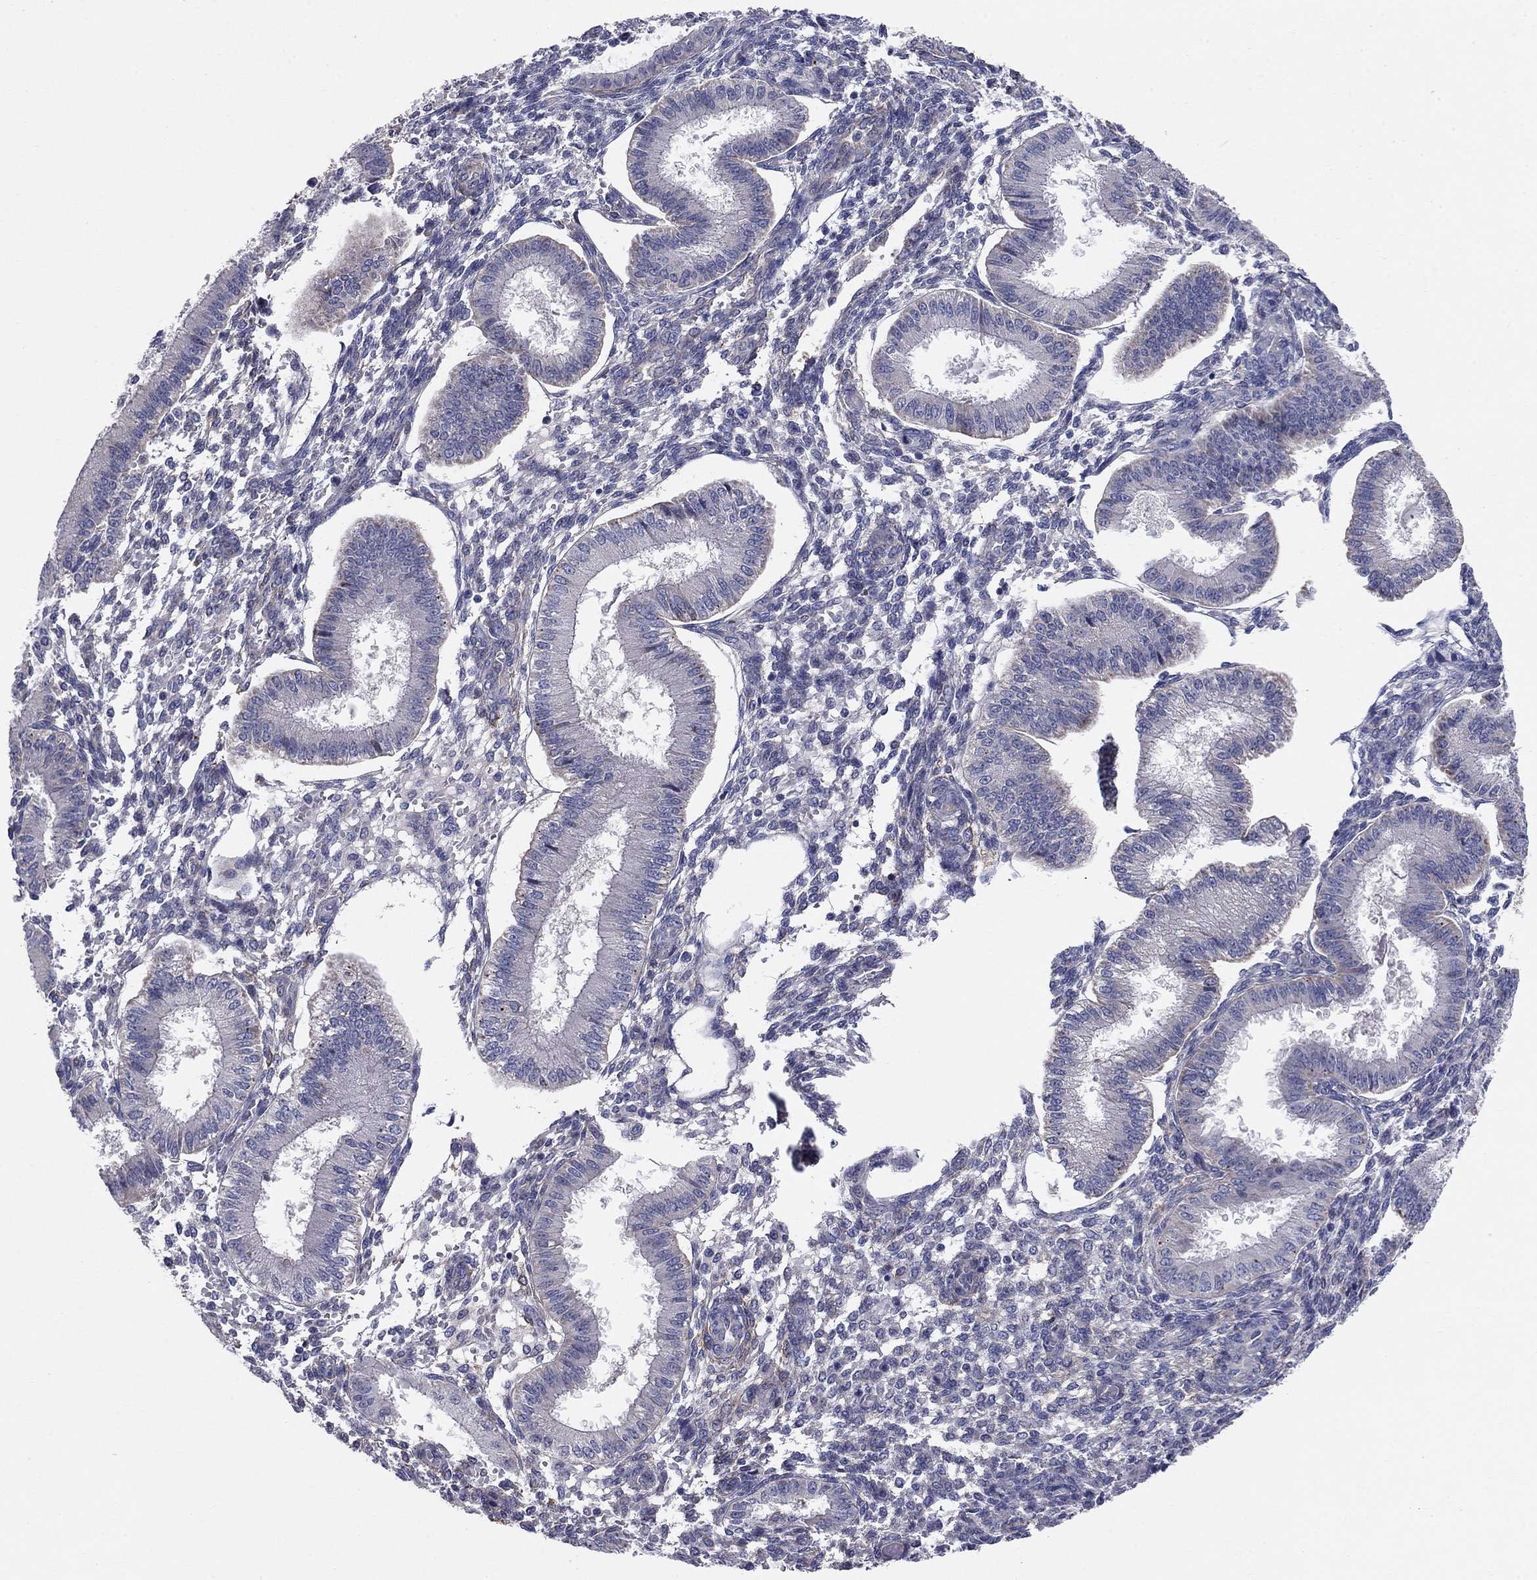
{"staining": {"intensity": "strong", "quantity": "25%-75%", "location": "cytoplasmic/membranous"}, "tissue": "endometrium", "cell_type": "Cells in endometrial stroma", "image_type": "normal", "snomed": [{"axis": "morphology", "description": "Normal tissue, NOS"}, {"axis": "topography", "description": "Endometrium"}], "caption": "Endometrium stained with IHC exhibits strong cytoplasmic/membranous positivity in approximately 25%-75% of cells in endometrial stroma. Immunohistochemistry stains the protein in brown and the nuclei are stained blue.", "gene": "EMP2", "patient": {"sex": "female", "age": 43}}